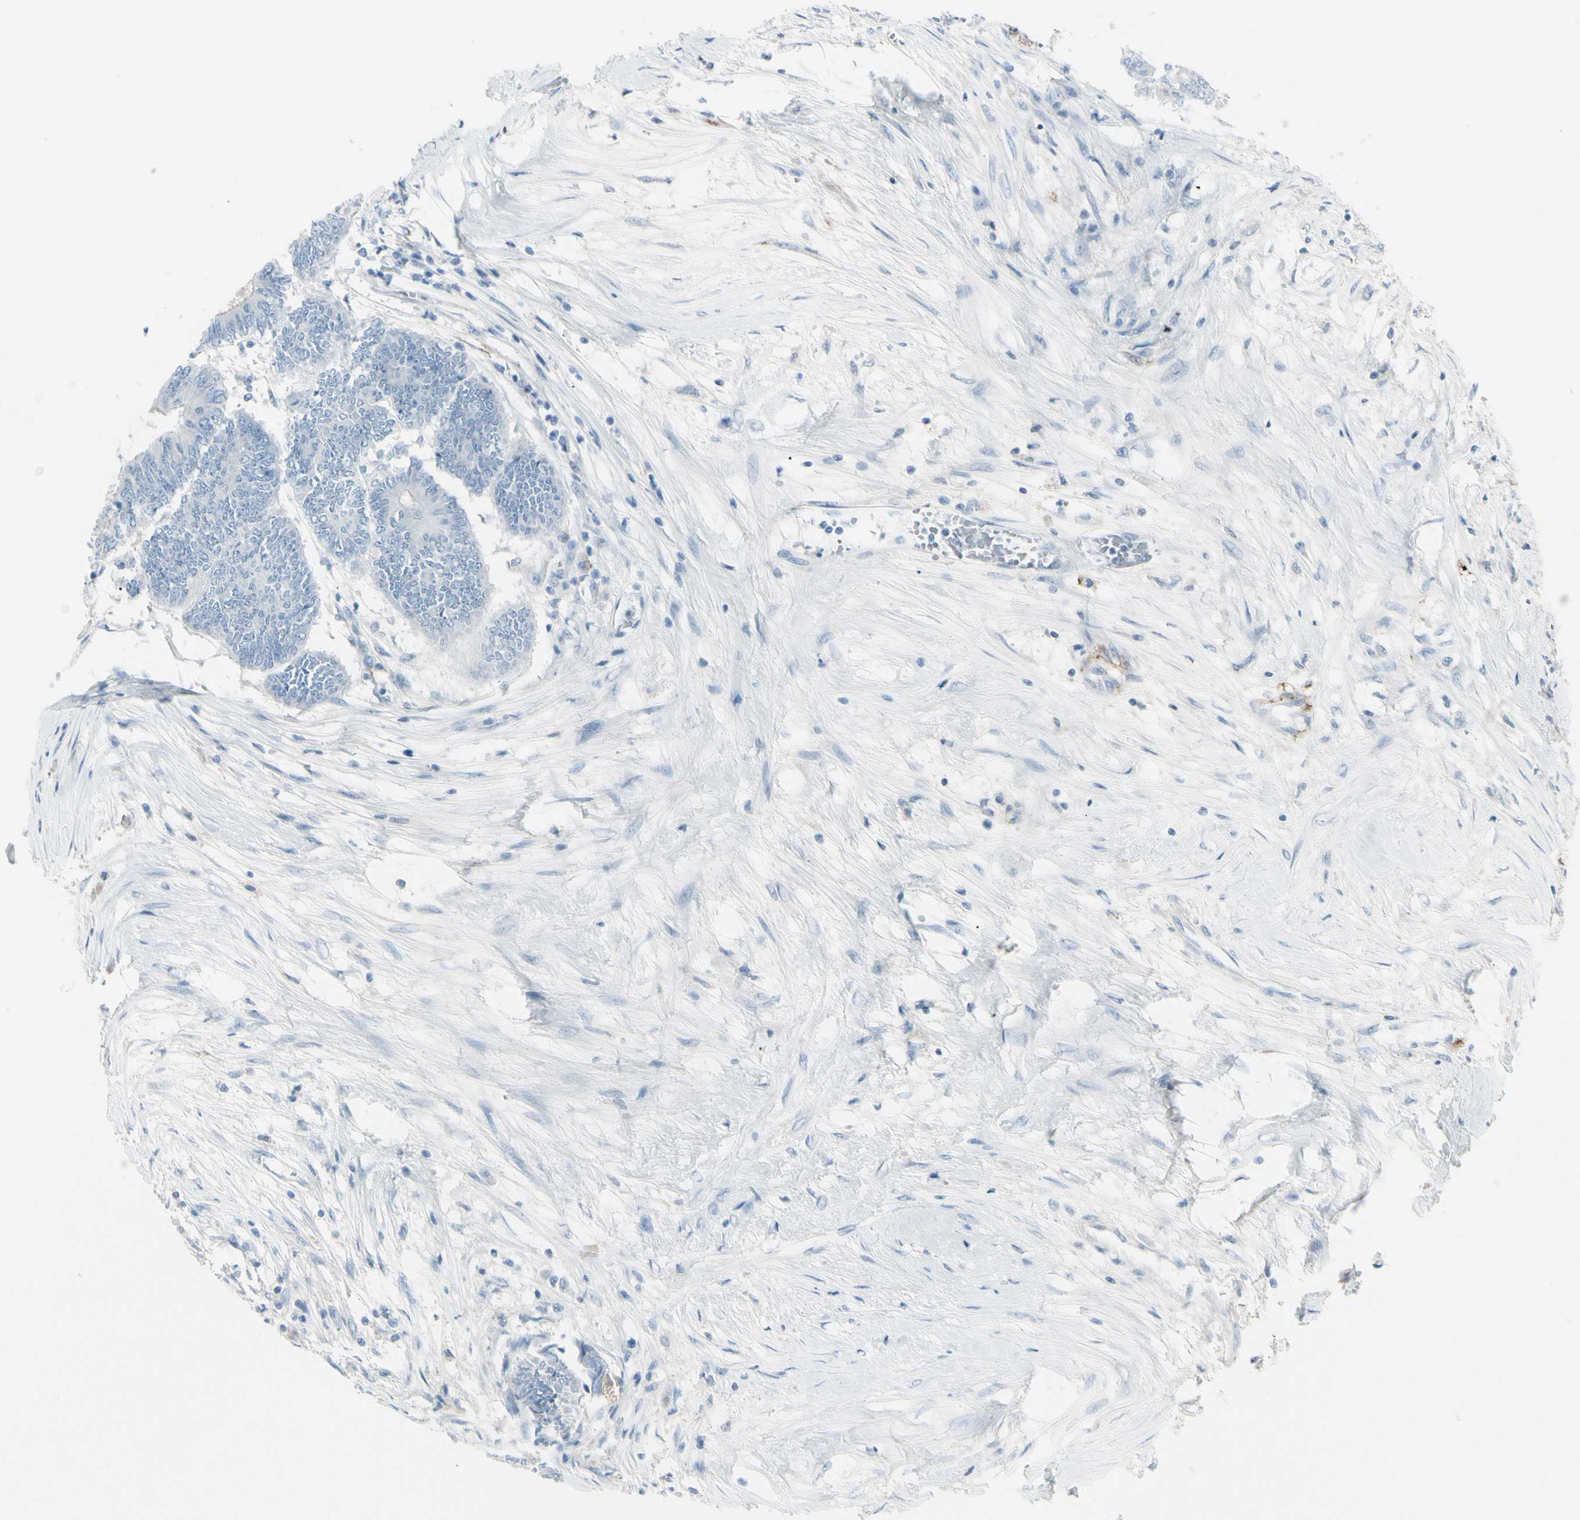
{"staining": {"intensity": "negative", "quantity": "none", "location": "none"}, "tissue": "colorectal cancer", "cell_type": "Tumor cells", "image_type": "cancer", "snomed": [{"axis": "morphology", "description": "Adenocarcinoma, NOS"}, {"axis": "topography", "description": "Rectum"}], "caption": "Tumor cells show no significant protein expression in colorectal adenocarcinoma.", "gene": "GPR34", "patient": {"sex": "male", "age": 63}}